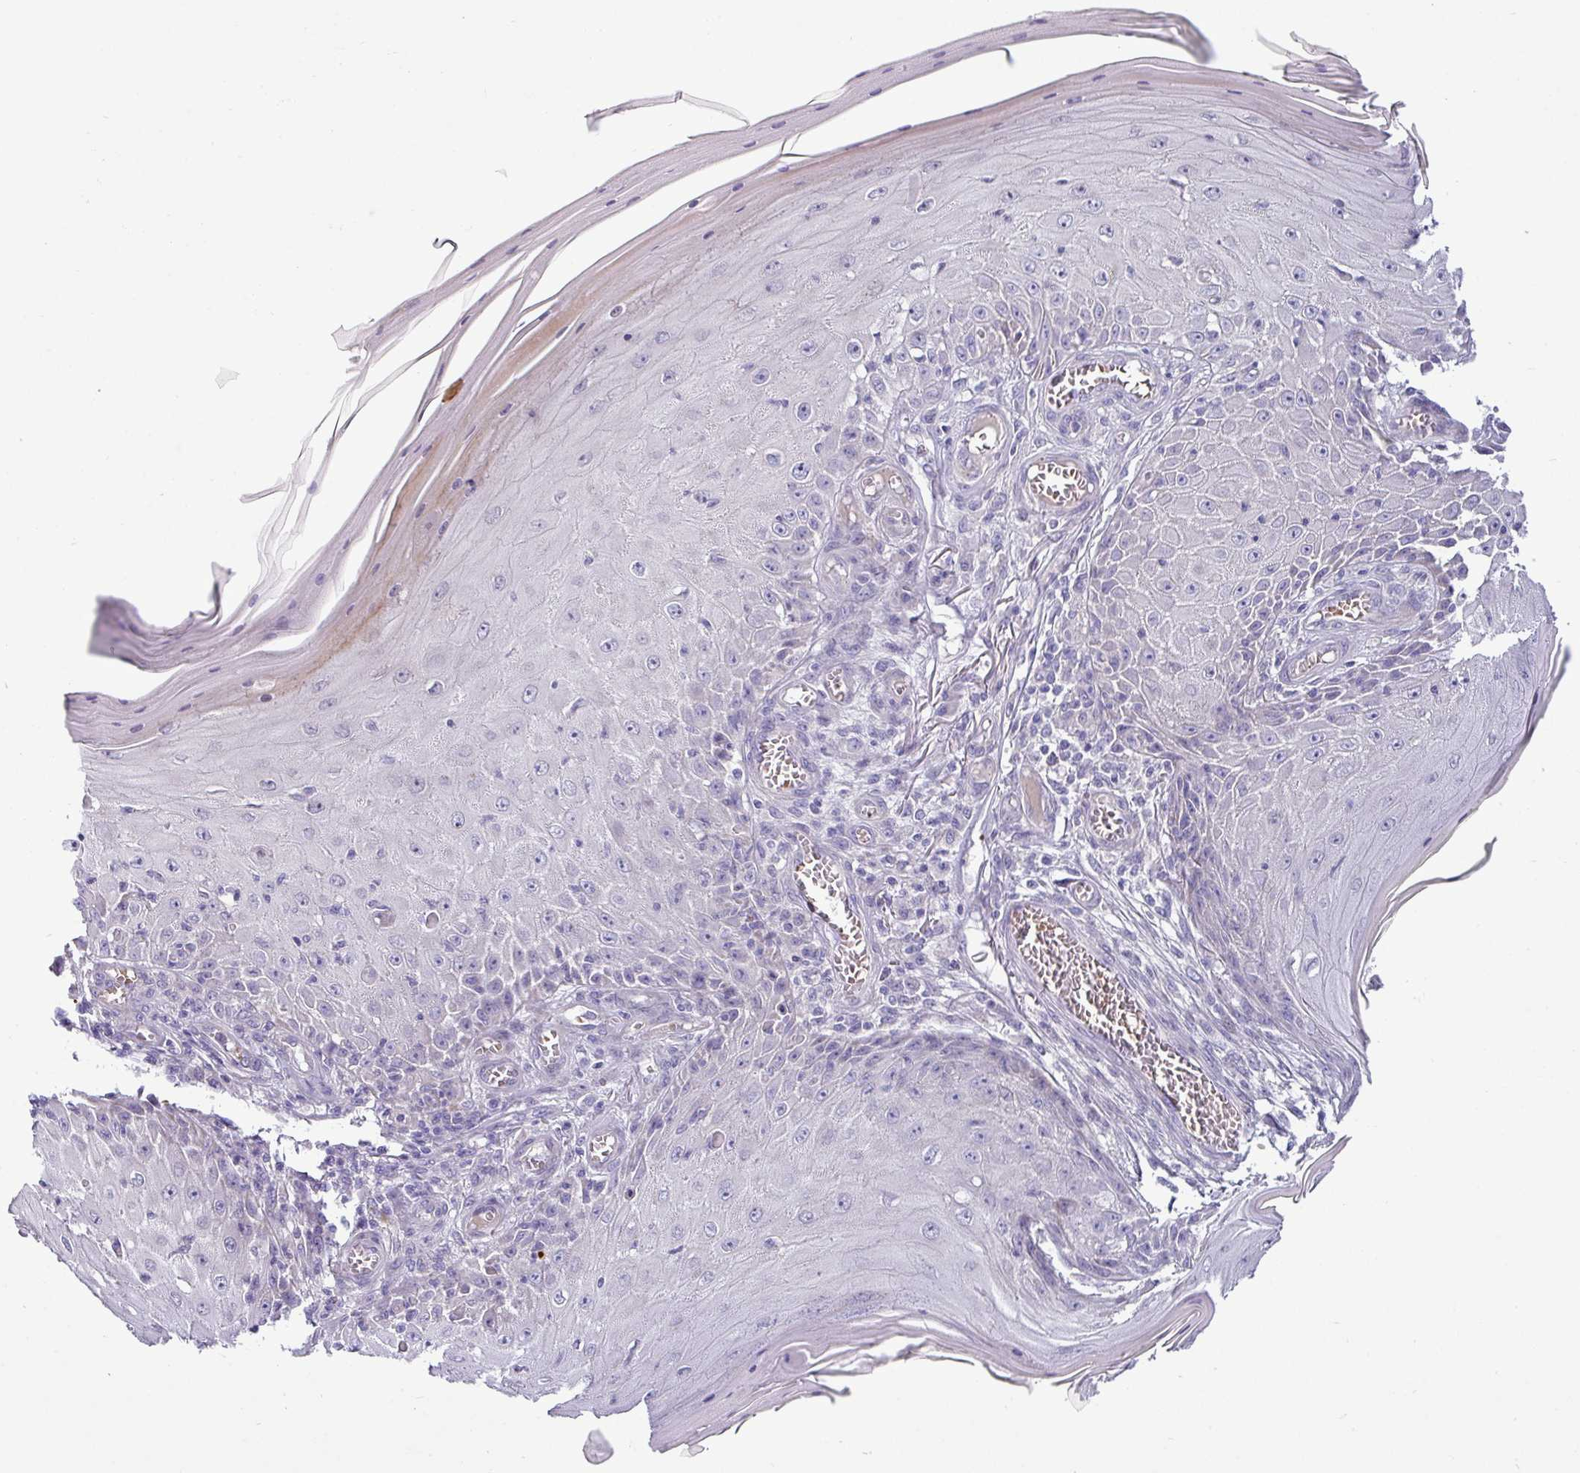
{"staining": {"intensity": "negative", "quantity": "none", "location": "none"}, "tissue": "skin cancer", "cell_type": "Tumor cells", "image_type": "cancer", "snomed": [{"axis": "morphology", "description": "Squamous cell carcinoma, NOS"}, {"axis": "topography", "description": "Skin"}], "caption": "Squamous cell carcinoma (skin) was stained to show a protein in brown. There is no significant expression in tumor cells.", "gene": "ACAP3", "patient": {"sex": "female", "age": 73}}